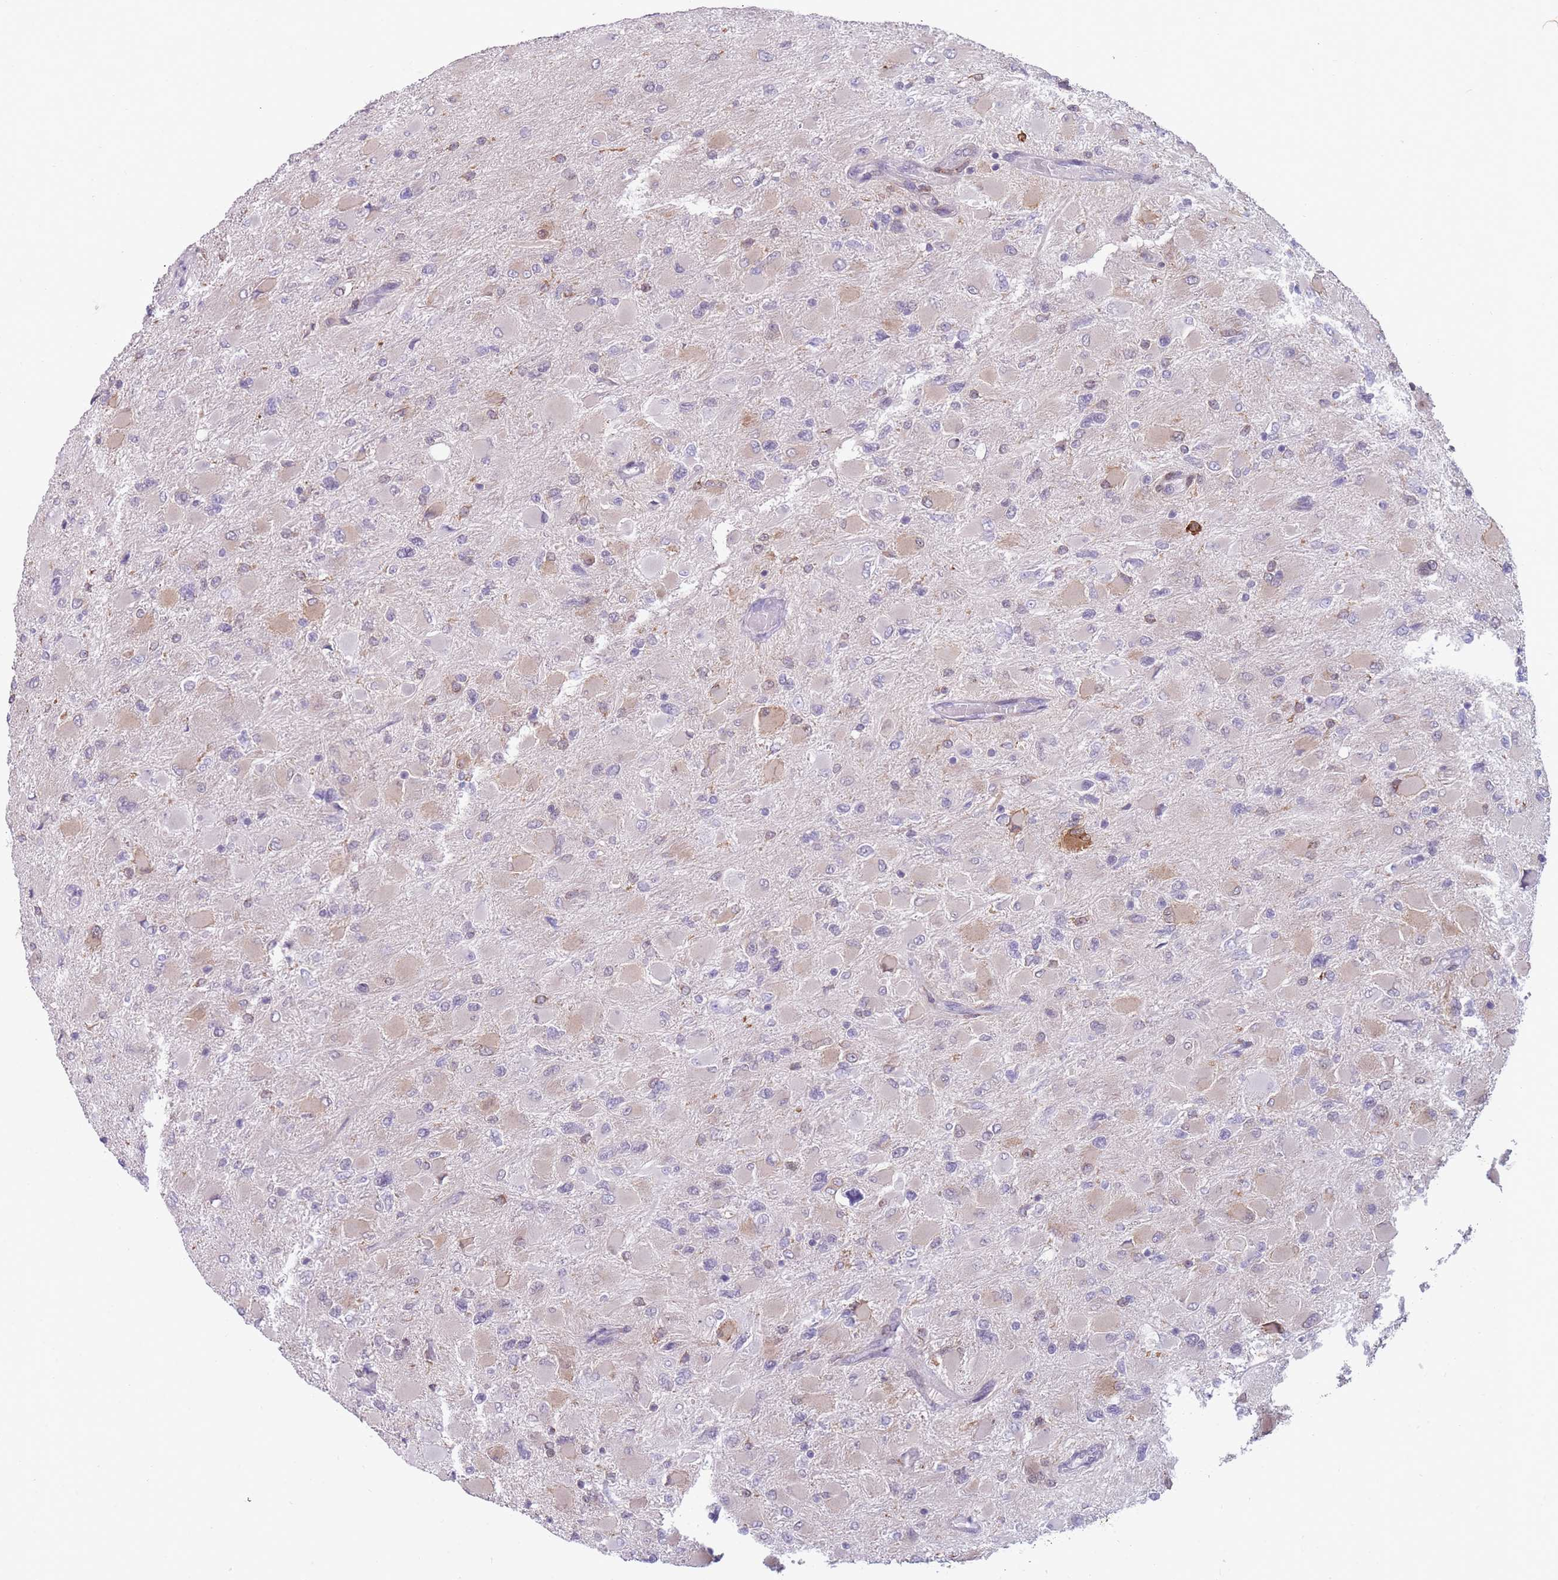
{"staining": {"intensity": "negative", "quantity": "none", "location": "none"}, "tissue": "glioma", "cell_type": "Tumor cells", "image_type": "cancer", "snomed": [{"axis": "morphology", "description": "Glioma, malignant, High grade"}, {"axis": "topography", "description": "Cerebral cortex"}], "caption": "Tumor cells show no significant protein expression in malignant glioma (high-grade).", "gene": "TMEM121", "patient": {"sex": "female", "age": 36}}